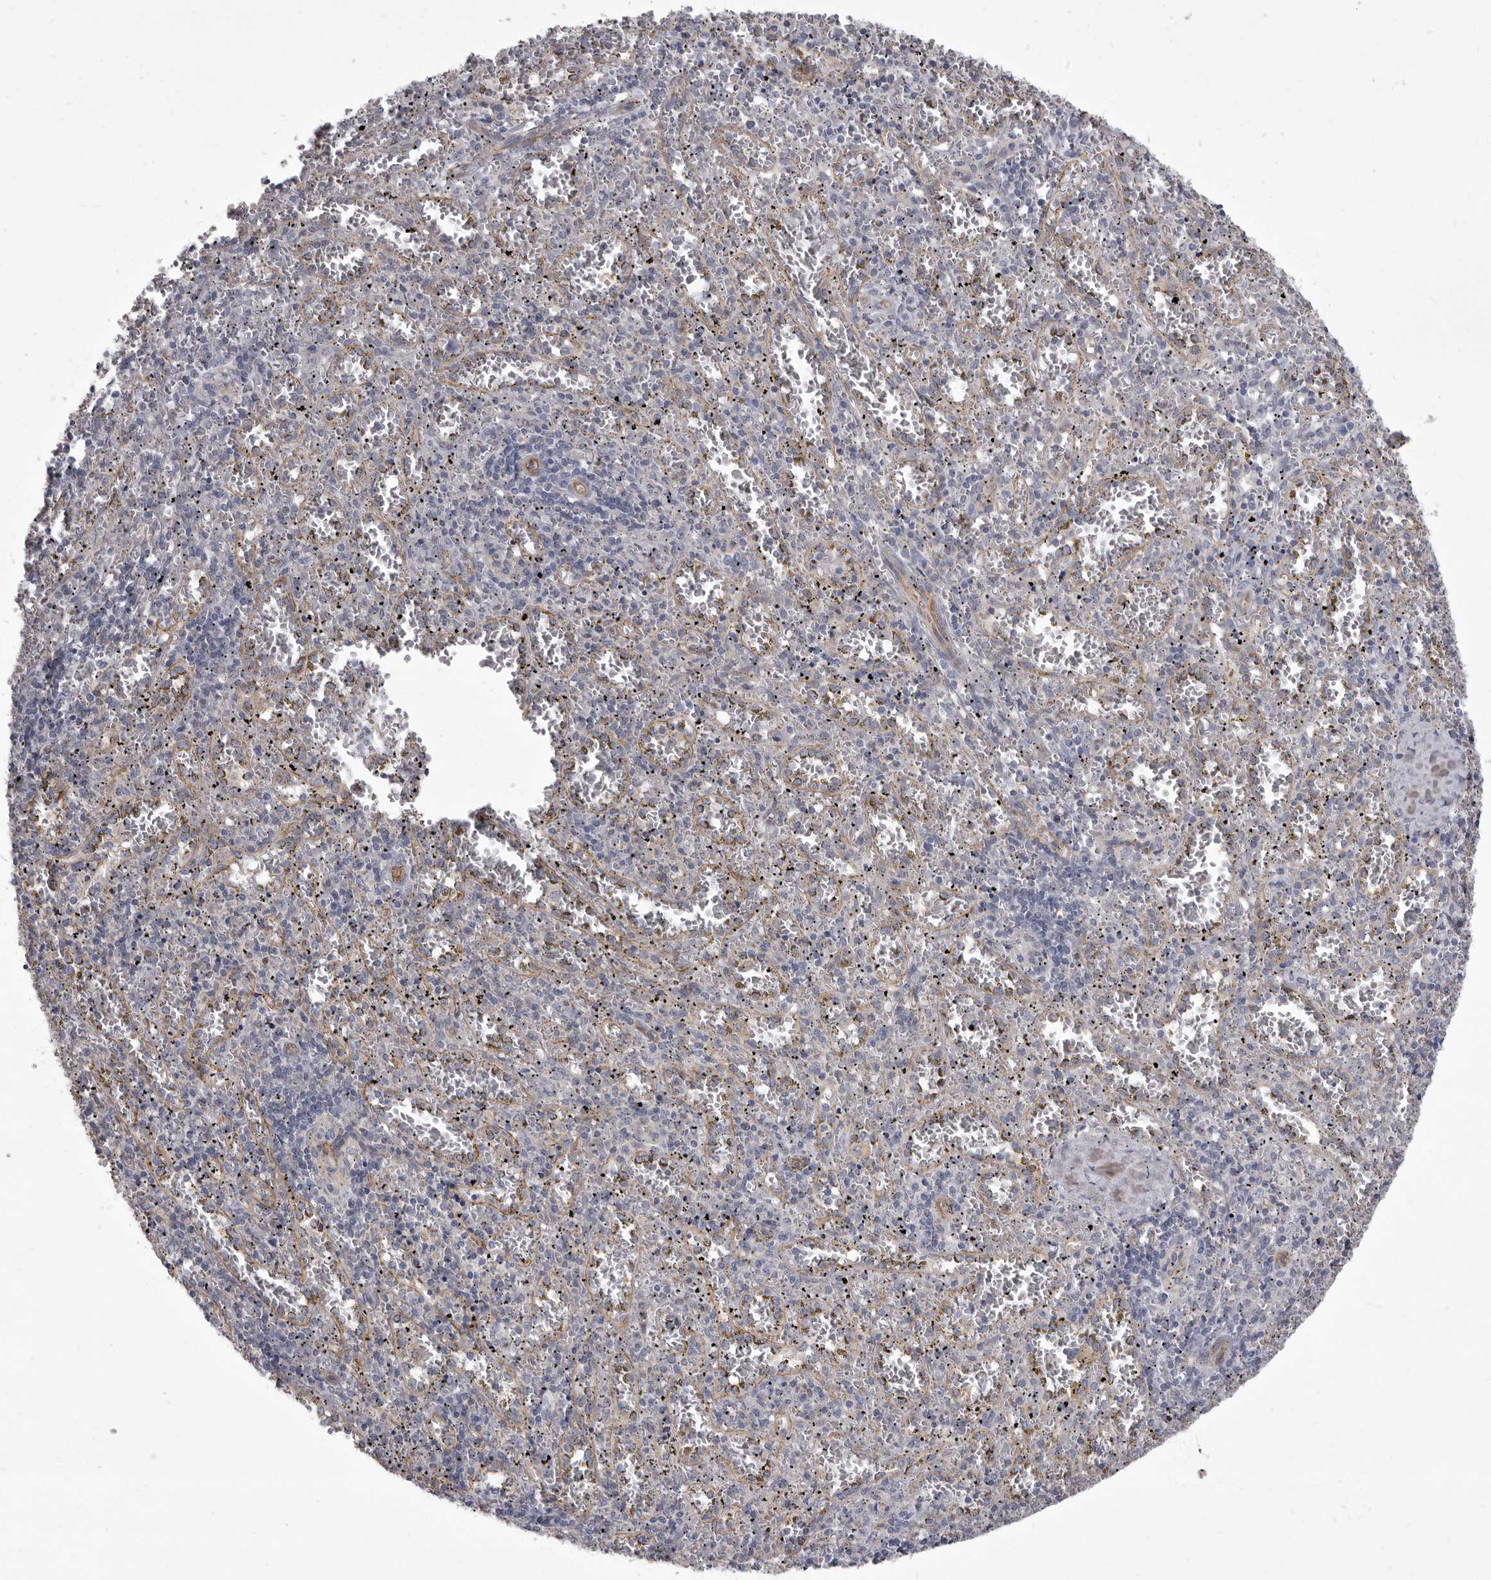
{"staining": {"intensity": "negative", "quantity": "none", "location": "none"}, "tissue": "spleen", "cell_type": "Cells in red pulp", "image_type": "normal", "snomed": [{"axis": "morphology", "description": "Normal tissue, NOS"}, {"axis": "topography", "description": "Spleen"}], "caption": "This is an IHC micrograph of unremarkable spleen. There is no expression in cells in red pulp.", "gene": "P2RX6", "patient": {"sex": "male", "age": 11}}